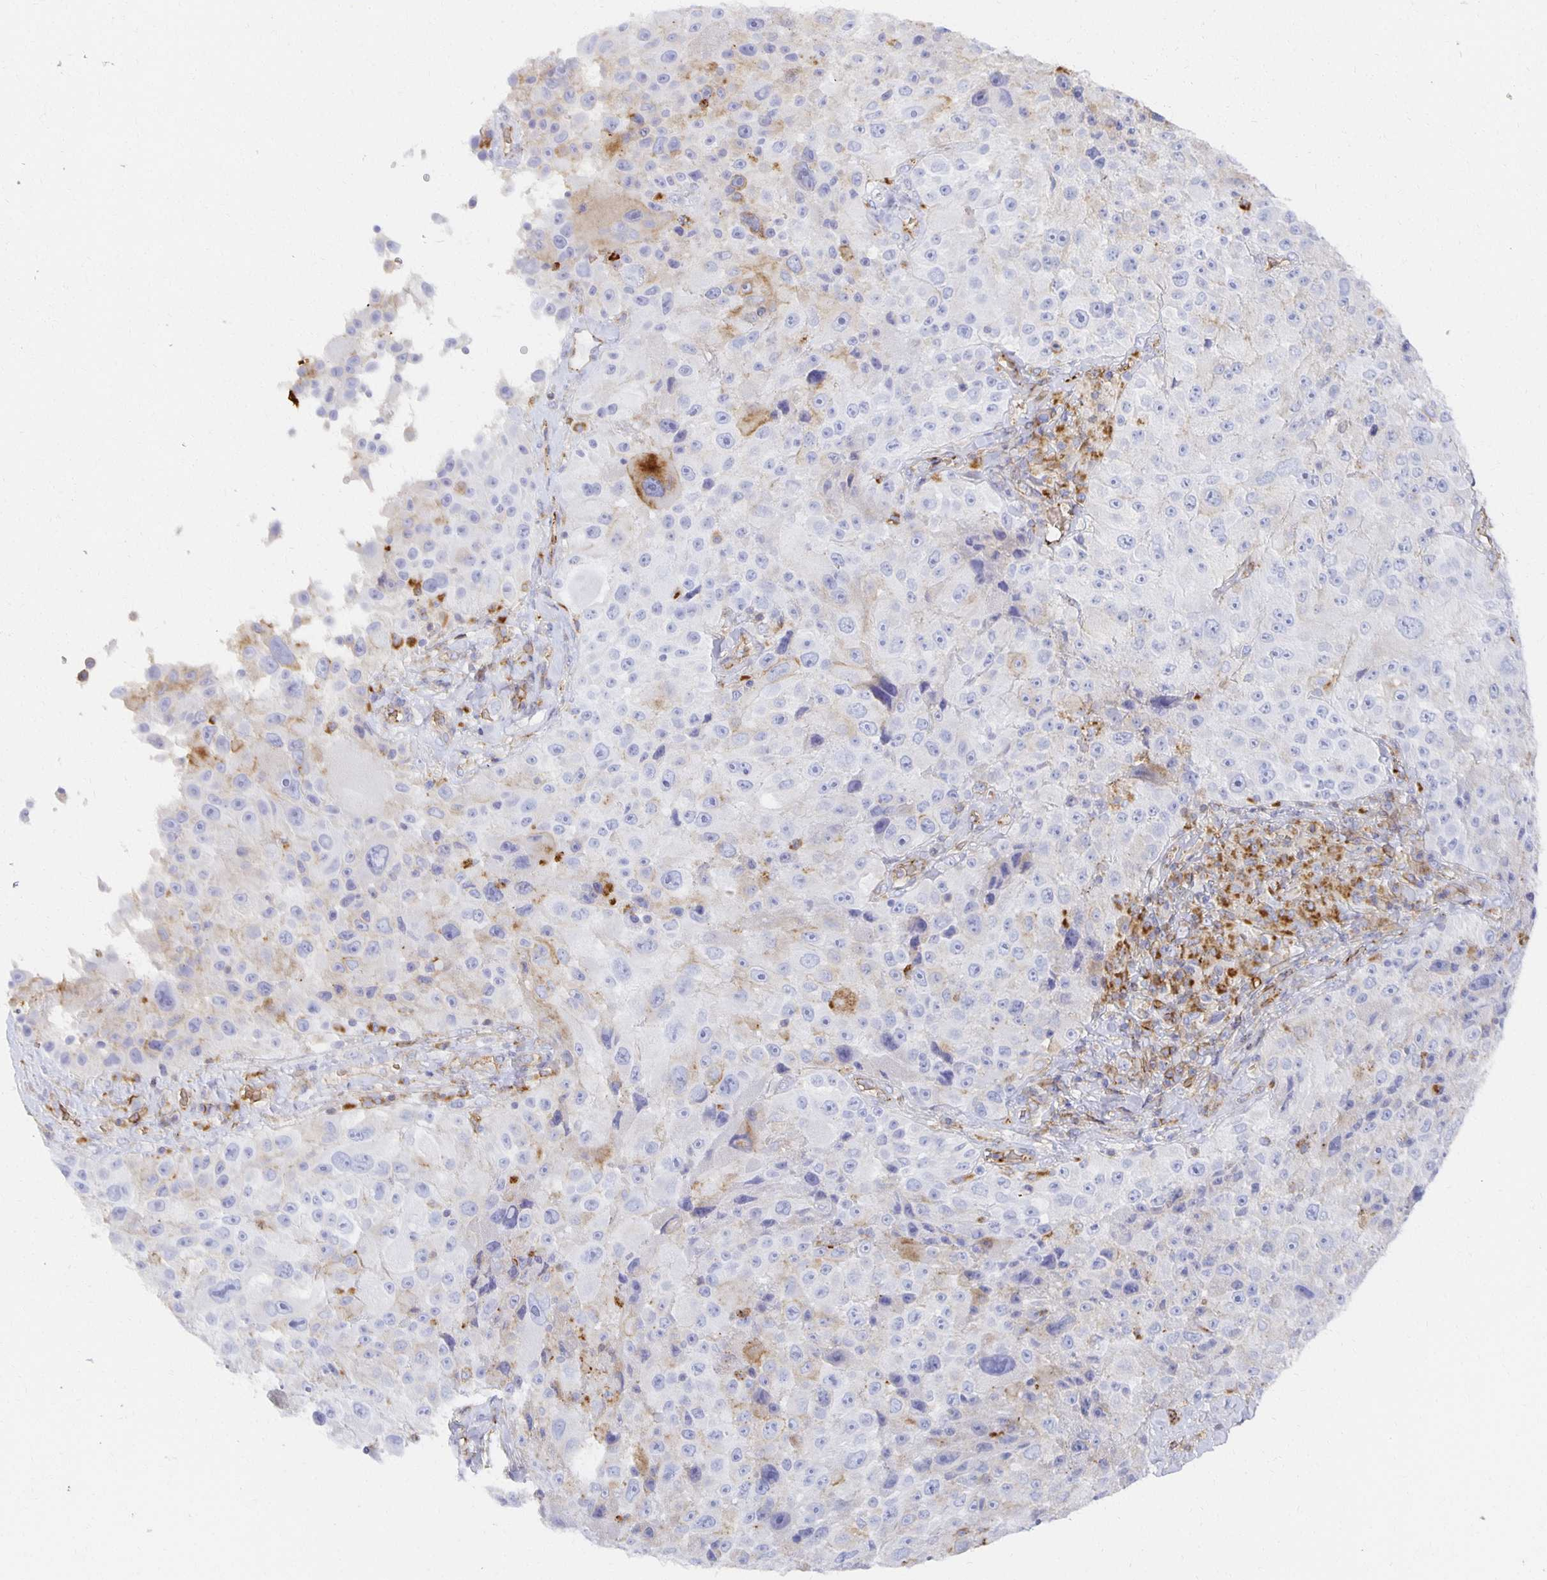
{"staining": {"intensity": "moderate", "quantity": "<25%", "location": "cytoplasmic/membranous"}, "tissue": "melanoma", "cell_type": "Tumor cells", "image_type": "cancer", "snomed": [{"axis": "morphology", "description": "Malignant melanoma, Metastatic site"}, {"axis": "topography", "description": "Lymph node"}], "caption": "DAB immunohistochemical staining of malignant melanoma (metastatic site) demonstrates moderate cytoplasmic/membranous protein staining in approximately <25% of tumor cells.", "gene": "TAAR1", "patient": {"sex": "male", "age": 62}}